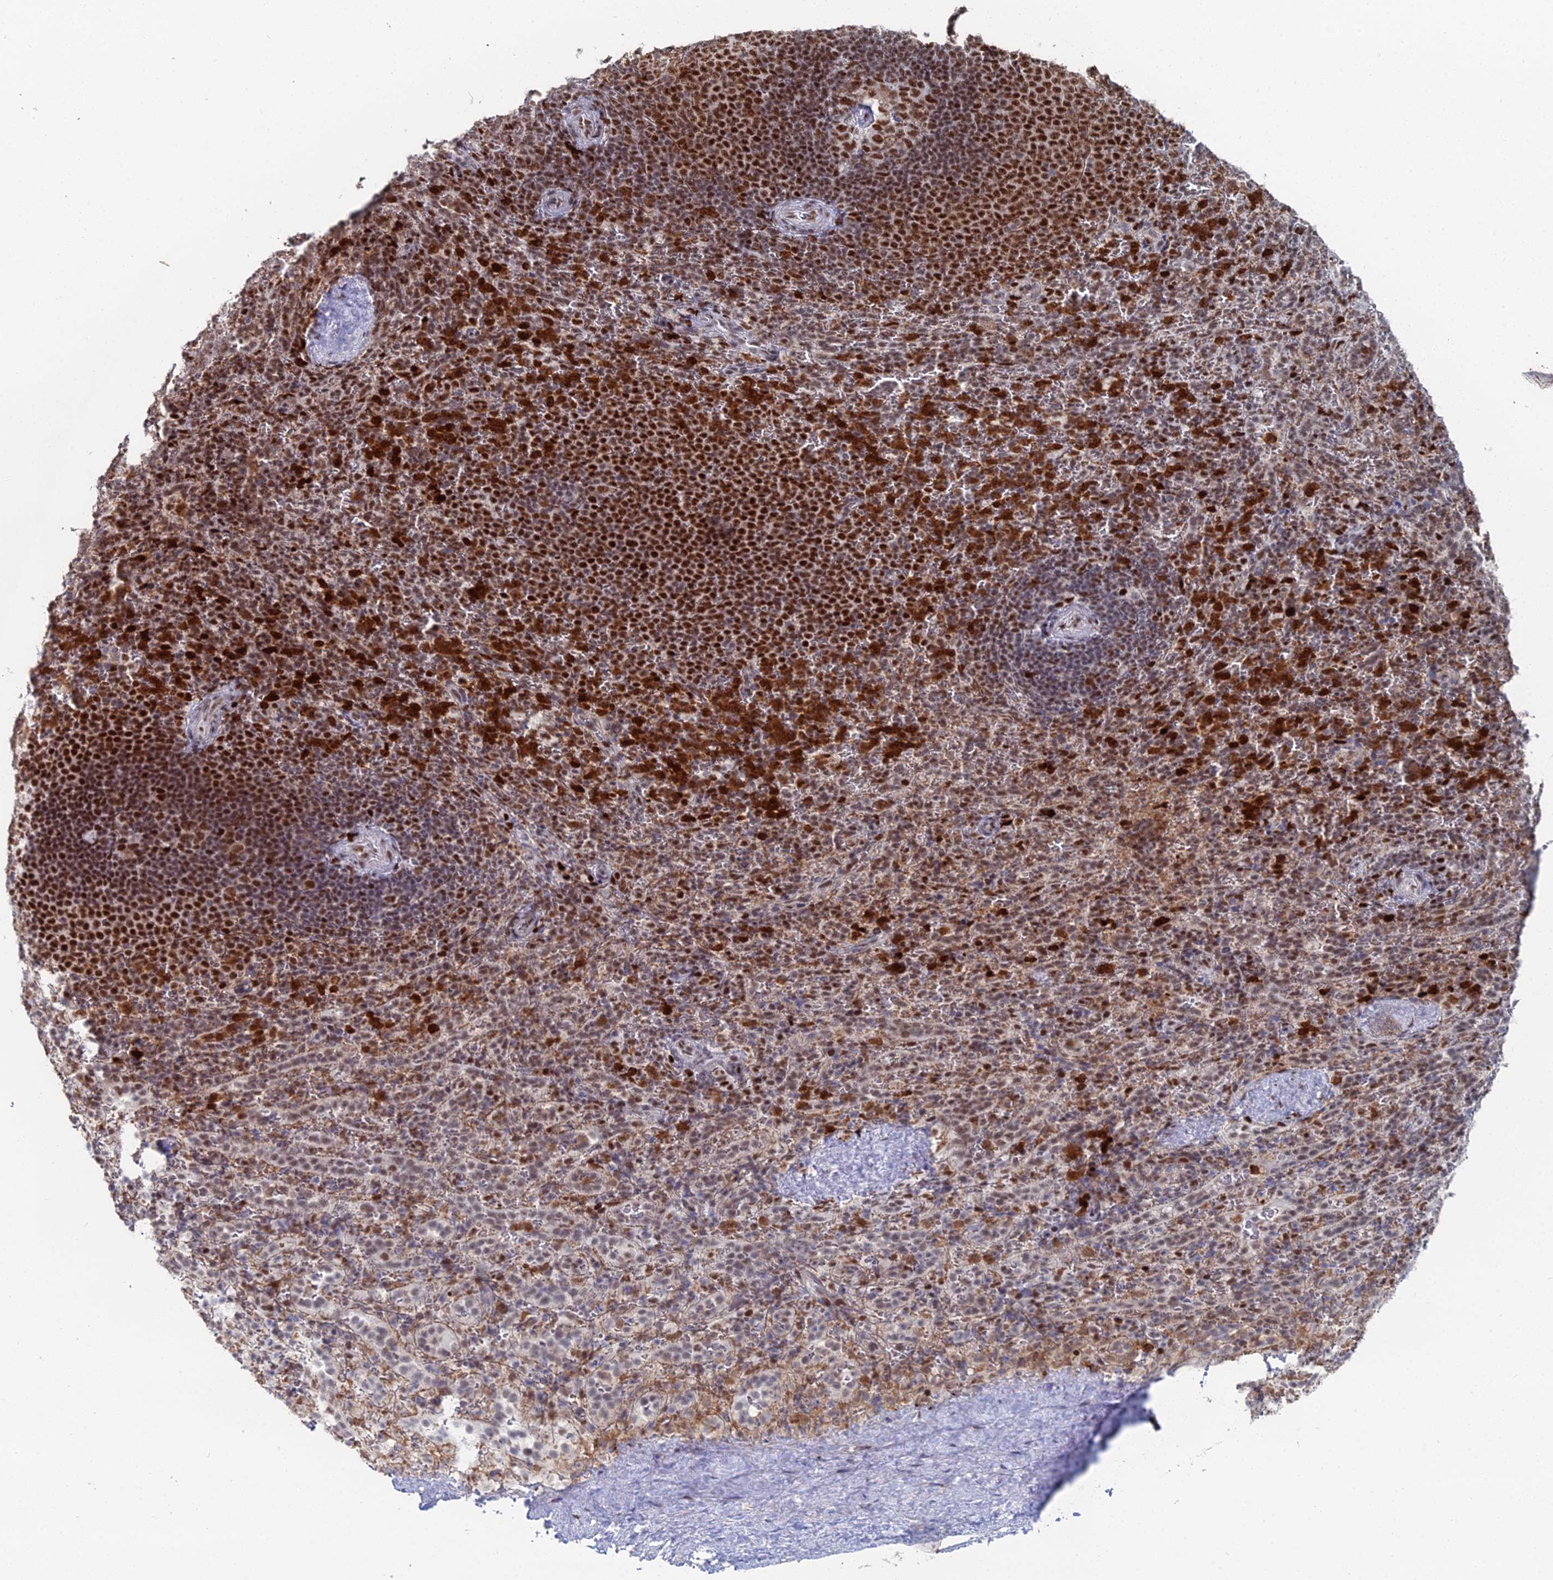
{"staining": {"intensity": "strong", "quantity": "25%-75%", "location": "nuclear"}, "tissue": "spleen", "cell_type": "Cells in red pulp", "image_type": "normal", "snomed": [{"axis": "morphology", "description": "Normal tissue, NOS"}, {"axis": "topography", "description": "Spleen"}], "caption": "Immunohistochemistry of normal human spleen reveals high levels of strong nuclear positivity in approximately 25%-75% of cells in red pulp.", "gene": "GSC2", "patient": {"sex": "female", "age": 21}}